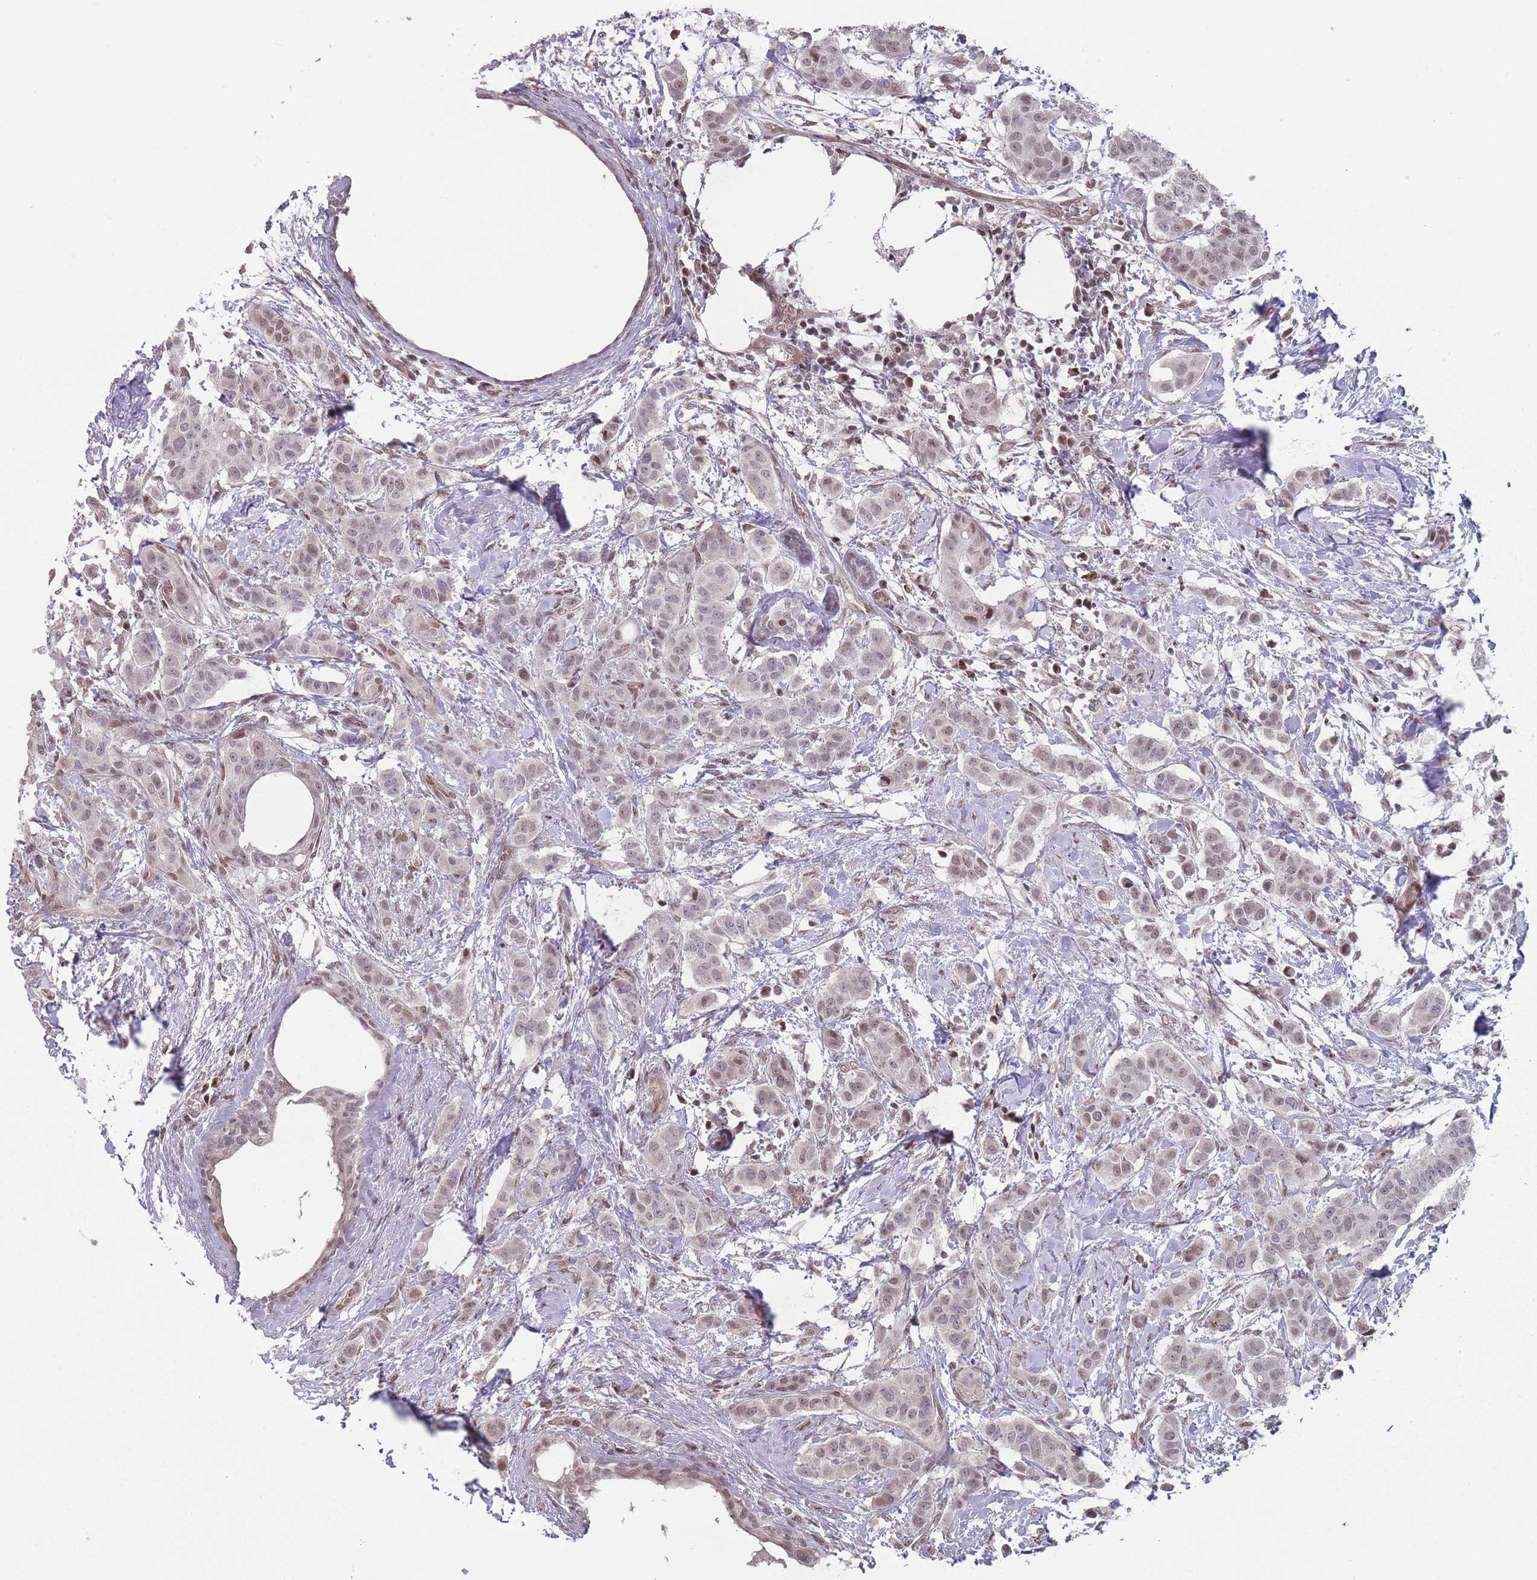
{"staining": {"intensity": "weak", "quantity": ">75%", "location": "nuclear"}, "tissue": "breast cancer", "cell_type": "Tumor cells", "image_type": "cancer", "snomed": [{"axis": "morphology", "description": "Duct carcinoma"}, {"axis": "topography", "description": "Breast"}], "caption": "This is a photomicrograph of immunohistochemistry staining of invasive ductal carcinoma (breast), which shows weak positivity in the nuclear of tumor cells.", "gene": "SH3BGRL2", "patient": {"sex": "female", "age": 40}}